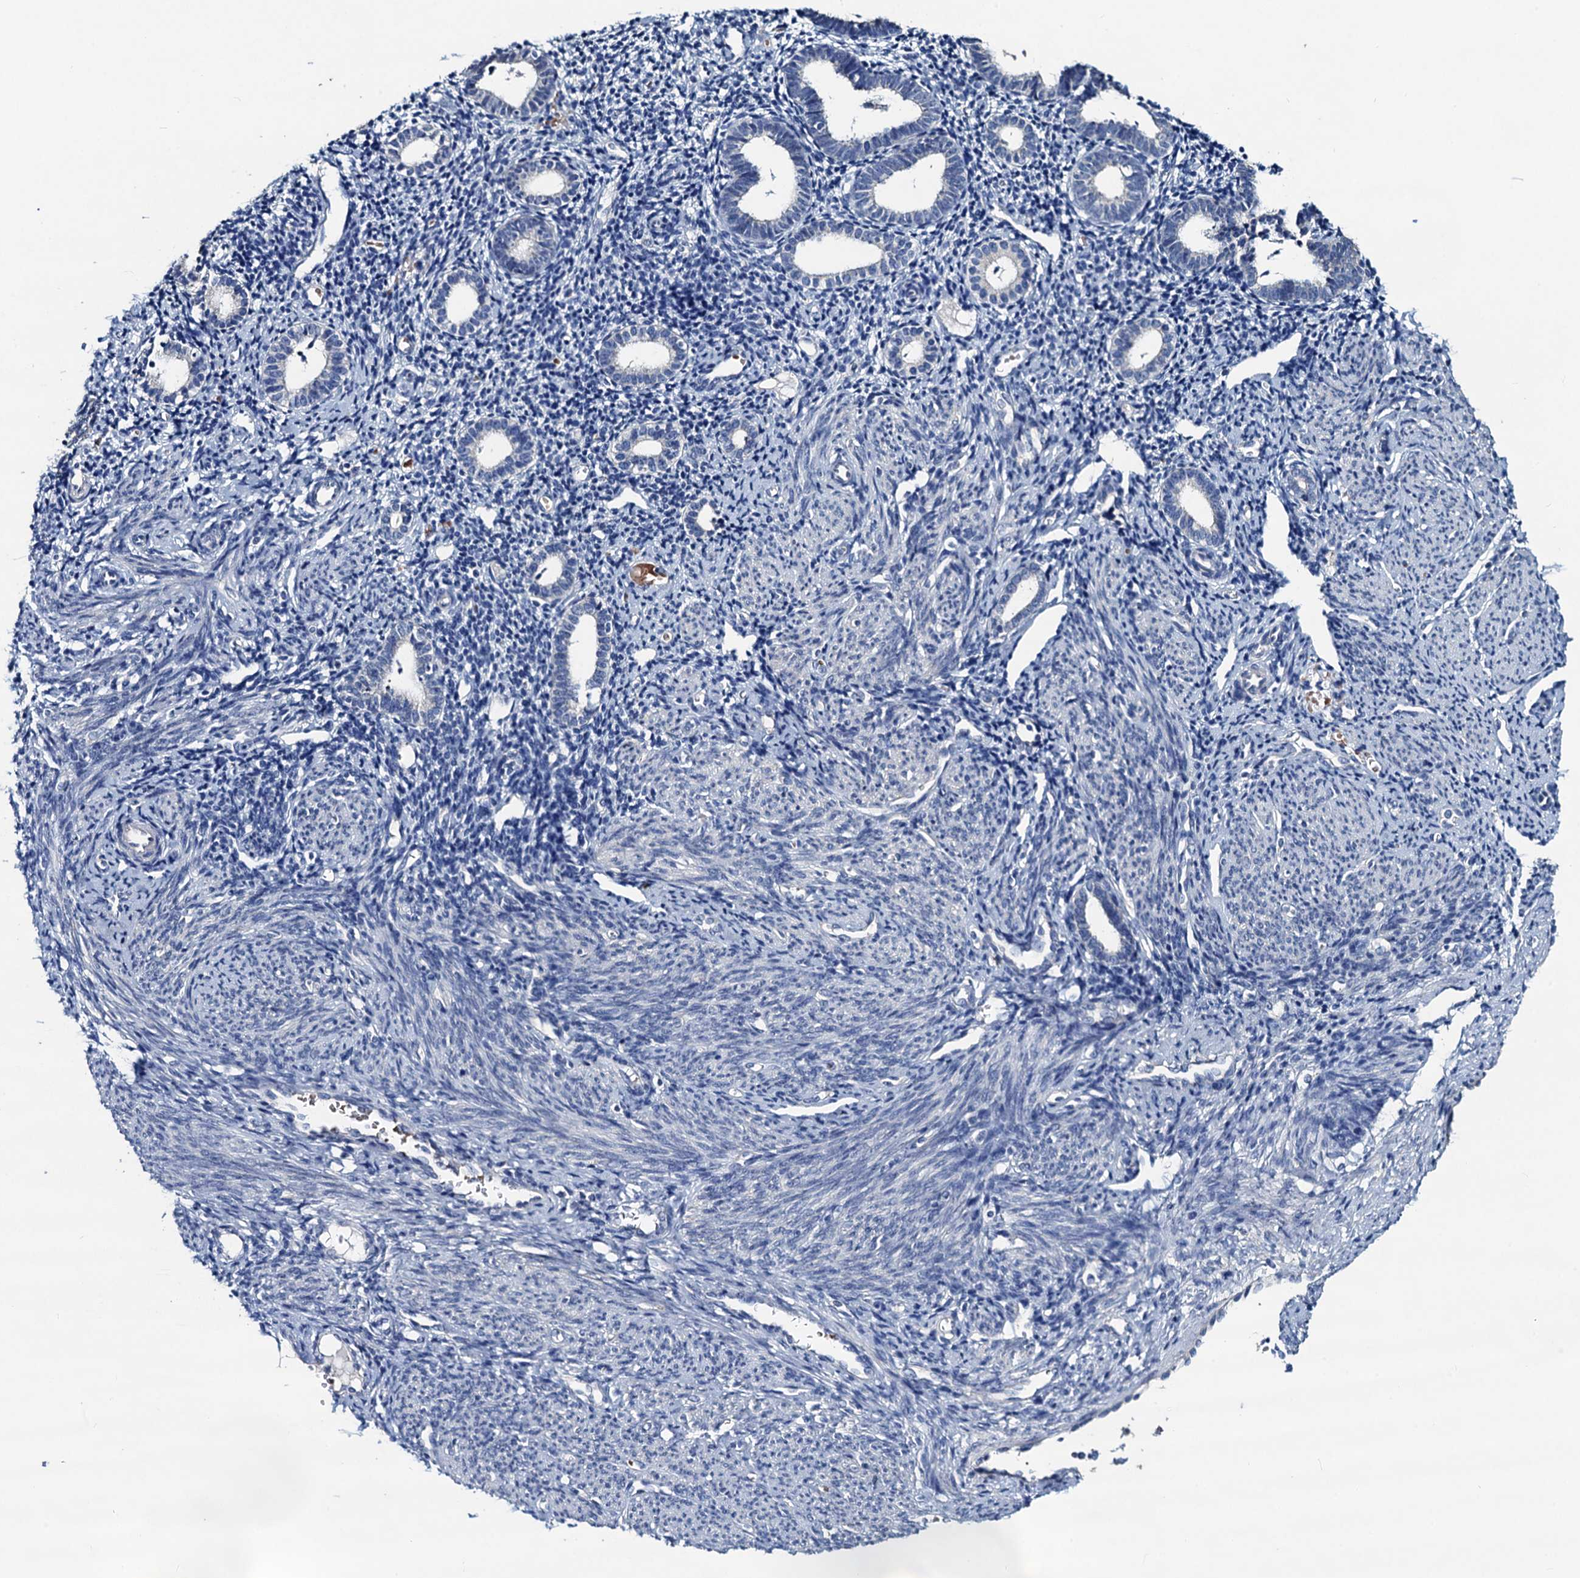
{"staining": {"intensity": "negative", "quantity": "none", "location": "none"}, "tissue": "endometrium", "cell_type": "Cells in endometrial stroma", "image_type": "normal", "snomed": [{"axis": "morphology", "description": "Normal tissue, NOS"}, {"axis": "topography", "description": "Endometrium"}], "caption": "Immunohistochemistry (IHC) of normal human endometrium reveals no staining in cells in endometrial stroma. Brightfield microscopy of IHC stained with DAB (brown) and hematoxylin (blue), captured at high magnification.", "gene": "RTKN2", "patient": {"sex": "female", "age": 56}}